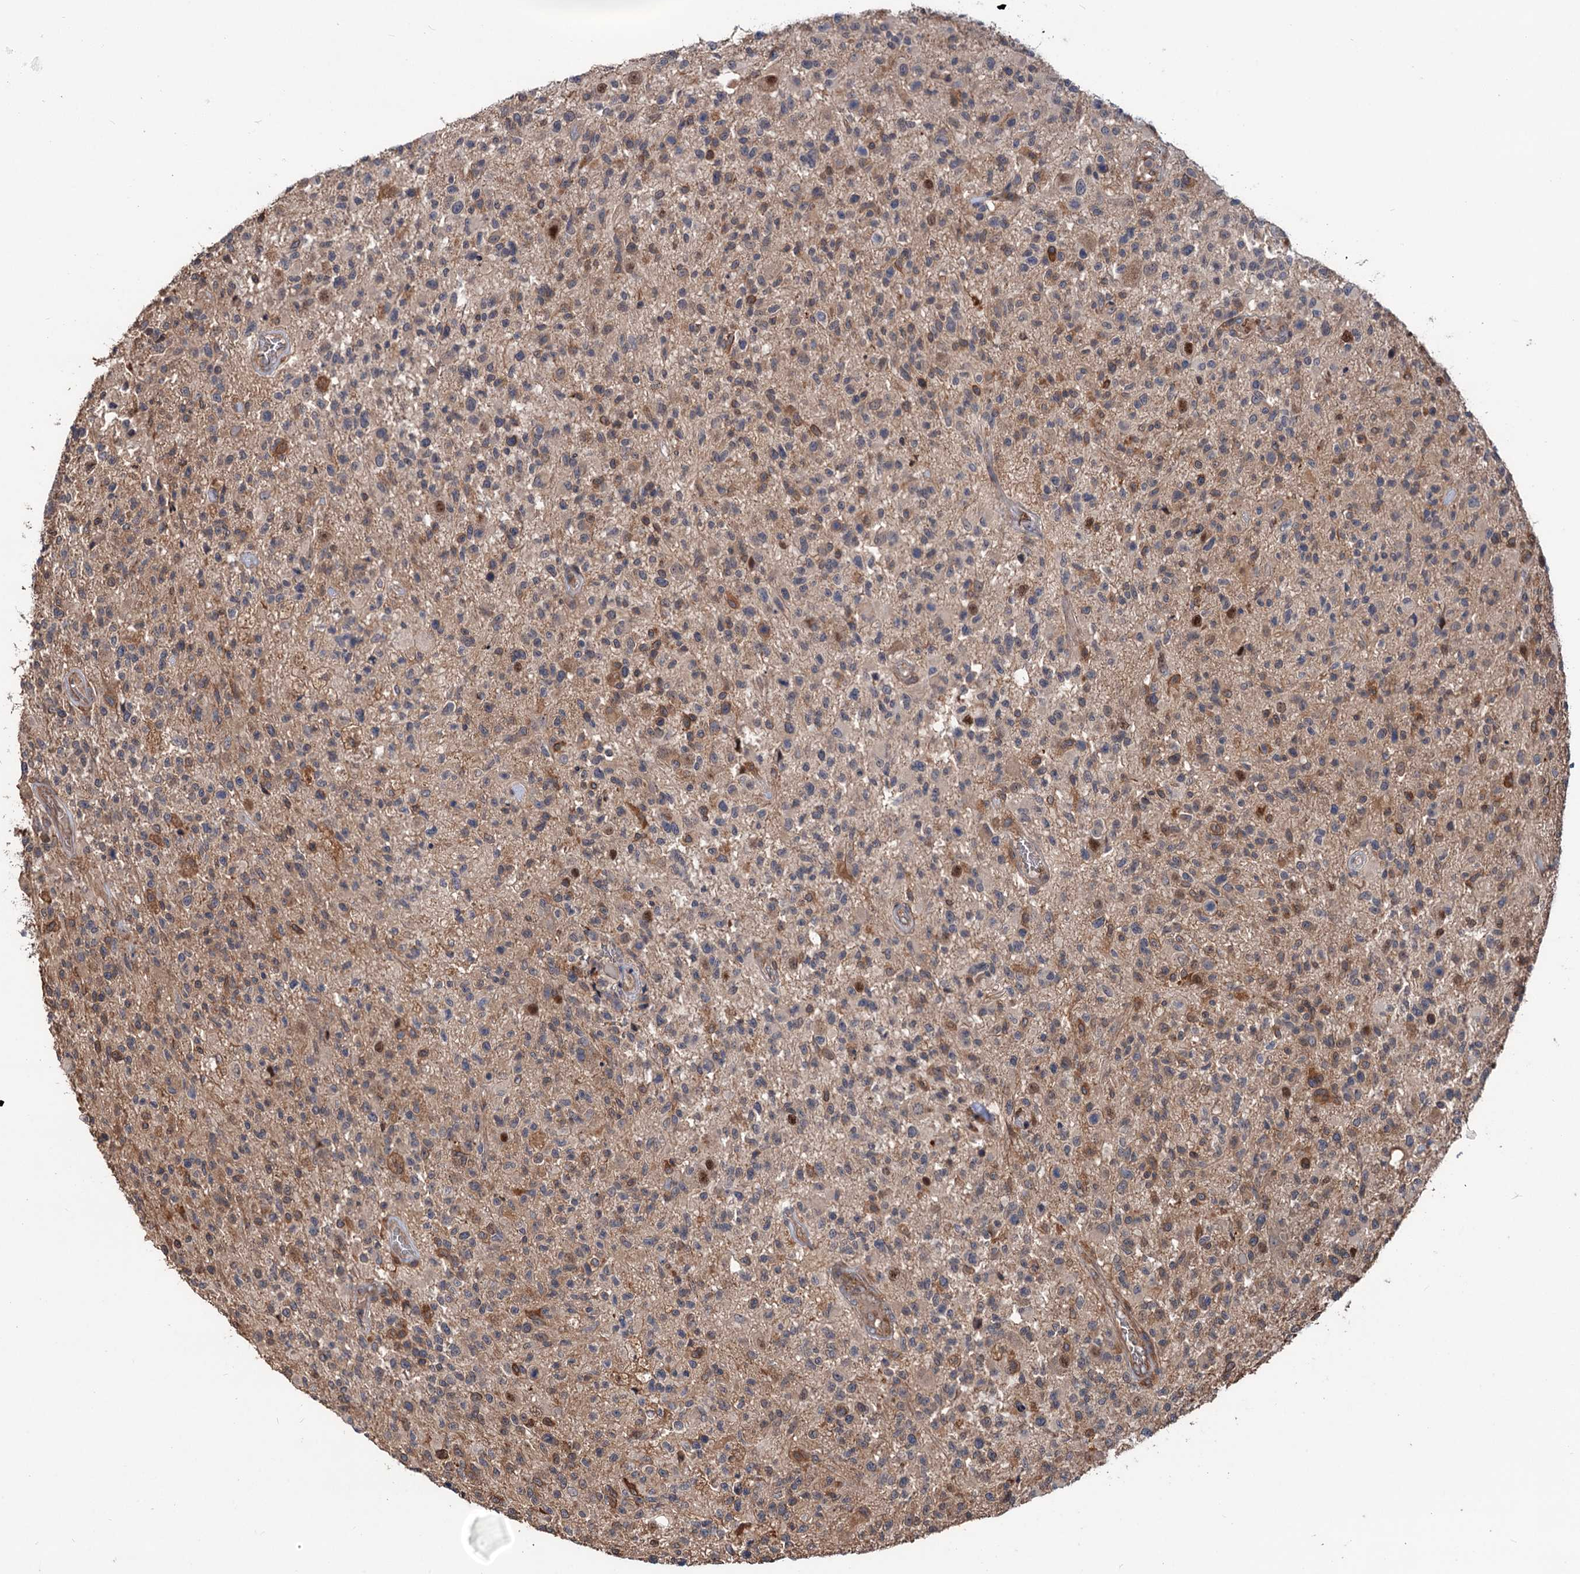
{"staining": {"intensity": "moderate", "quantity": "<25%", "location": "cytoplasmic/membranous,nuclear"}, "tissue": "glioma", "cell_type": "Tumor cells", "image_type": "cancer", "snomed": [{"axis": "morphology", "description": "Glioma, malignant, High grade"}, {"axis": "morphology", "description": "Glioblastoma, NOS"}, {"axis": "topography", "description": "Brain"}], "caption": "This micrograph displays glioma stained with IHC to label a protein in brown. The cytoplasmic/membranous and nuclear of tumor cells show moderate positivity for the protein. Nuclei are counter-stained blue.", "gene": "GRIP1", "patient": {"sex": "male", "age": 60}}